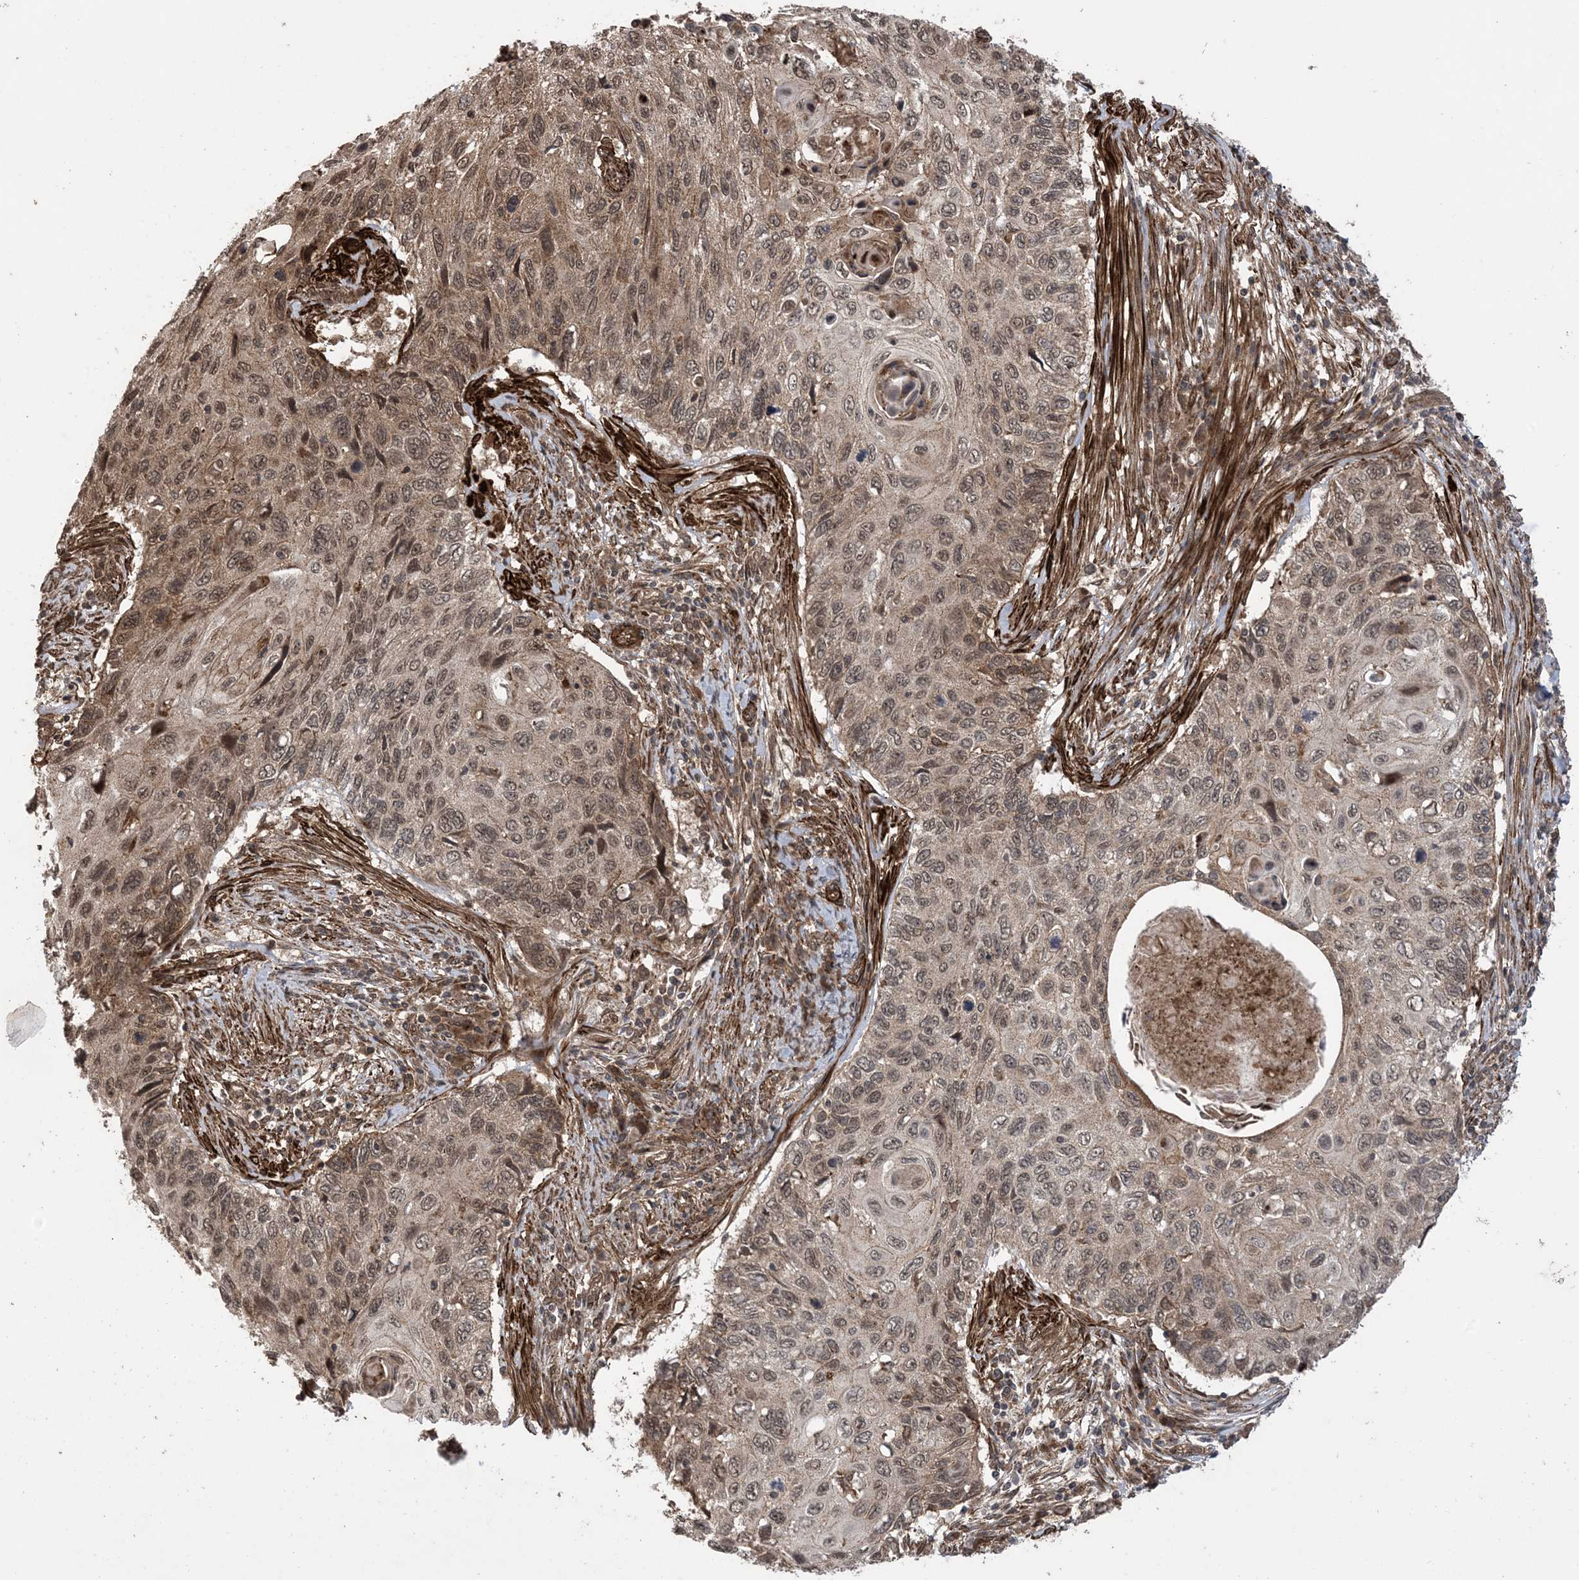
{"staining": {"intensity": "moderate", "quantity": ">75%", "location": "cytoplasmic/membranous,nuclear"}, "tissue": "cervical cancer", "cell_type": "Tumor cells", "image_type": "cancer", "snomed": [{"axis": "morphology", "description": "Squamous cell carcinoma, NOS"}, {"axis": "topography", "description": "Cervix"}], "caption": "Cervical squamous cell carcinoma tissue shows moderate cytoplasmic/membranous and nuclear expression in about >75% of tumor cells, visualized by immunohistochemistry.", "gene": "ZNF511", "patient": {"sex": "female", "age": 70}}